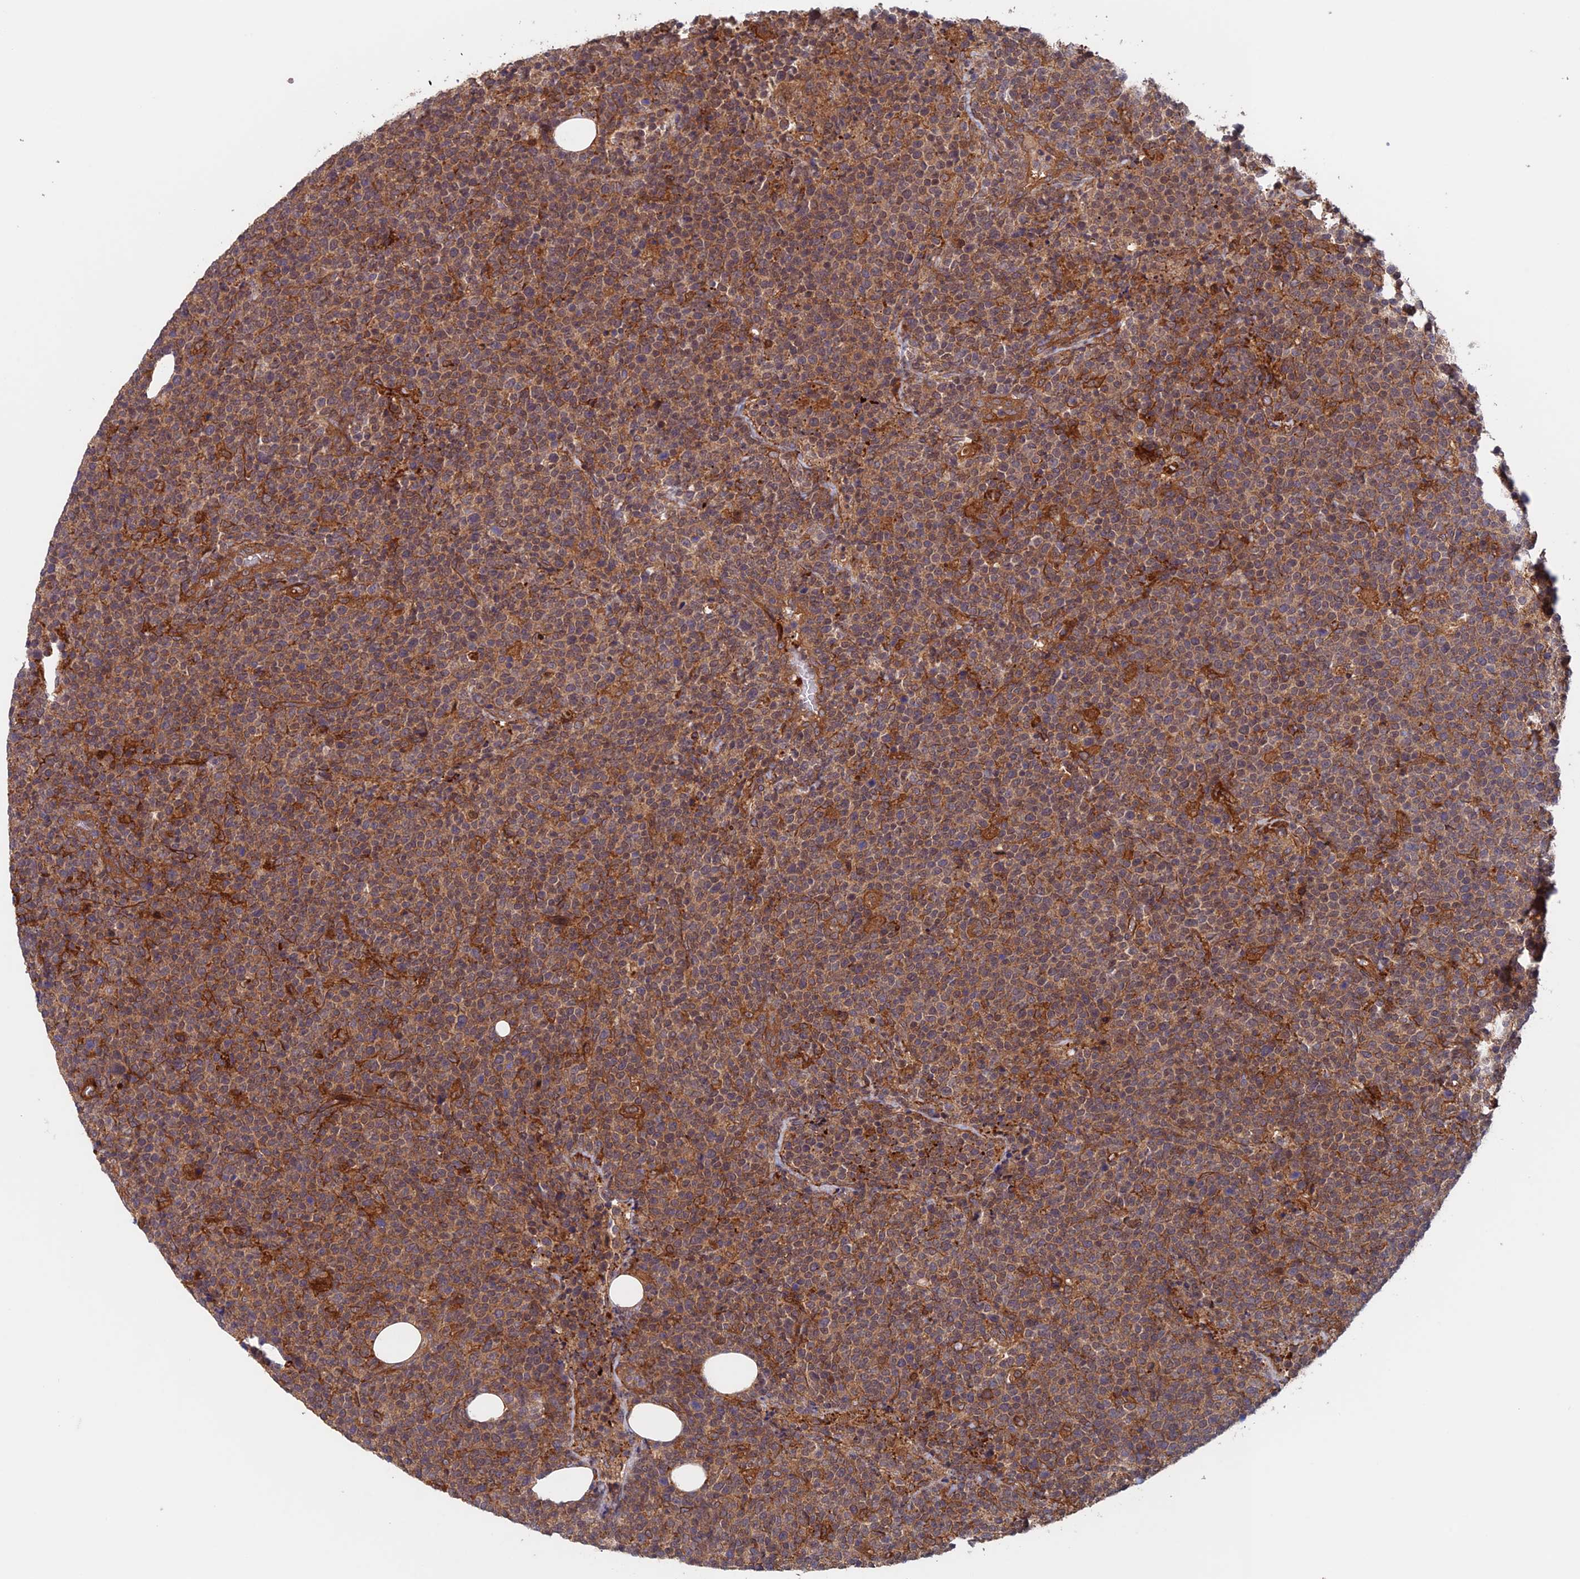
{"staining": {"intensity": "moderate", "quantity": ">75%", "location": "cytoplasmic/membranous"}, "tissue": "lymphoma", "cell_type": "Tumor cells", "image_type": "cancer", "snomed": [{"axis": "morphology", "description": "Malignant lymphoma, non-Hodgkin's type, High grade"}, {"axis": "topography", "description": "Lymph node"}], "caption": "Protein staining demonstrates moderate cytoplasmic/membranous positivity in approximately >75% of tumor cells in lymphoma.", "gene": "NUDT16L1", "patient": {"sex": "male", "age": 61}}